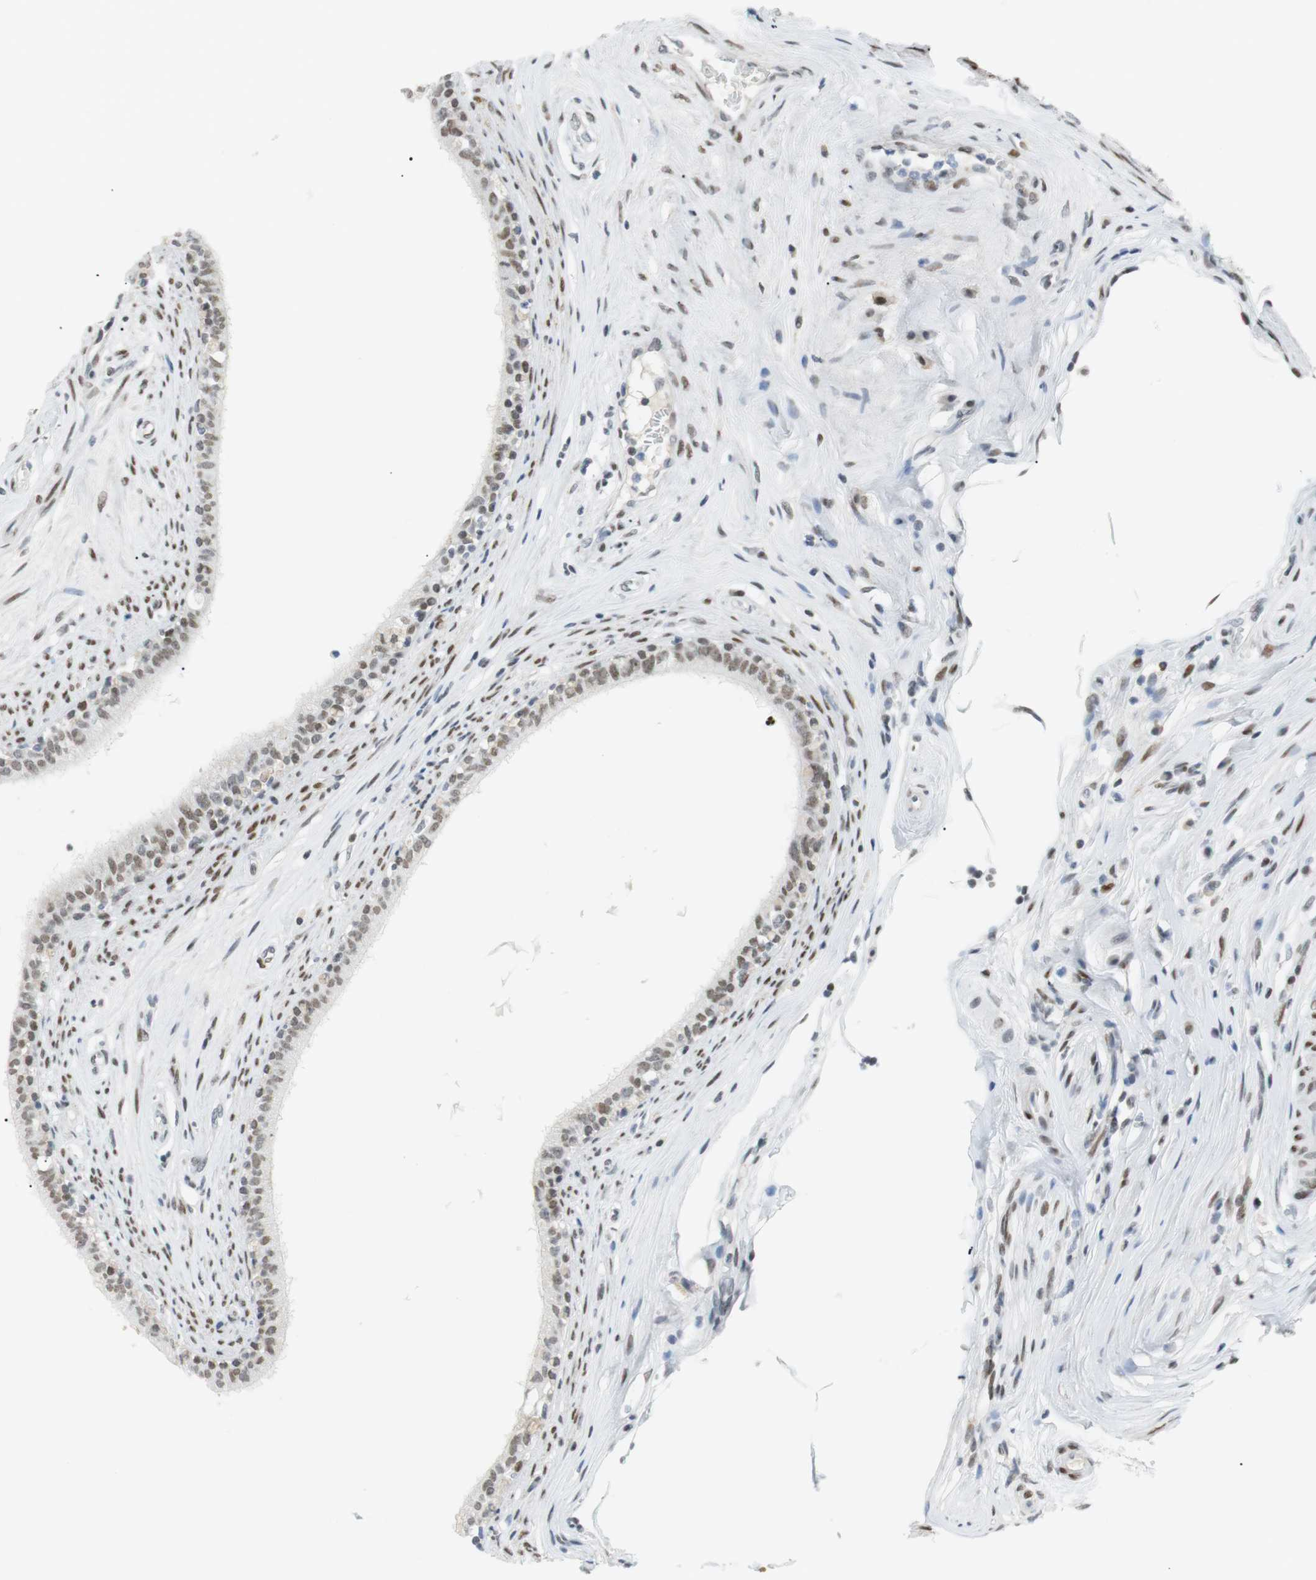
{"staining": {"intensity": "moderate", "quantity": "25%-75%", "location": "nuclear"}, "tissue": "epididymis", "cell_type": "Glandular cells", "image_type": "normal", "snomed": [{"axis": "morphology", "description": "Normal tissue, NOS"}, {"axis": "morphology", "description": "Inflammation, NOS"}, {"axis": "topography", "description": "Epididymis"}], "caption": "A medium amount of moderate nuclear expression is appreciated in approximately 25%-75% of glandular cells in unremarkable epididymis. (DAB (3,3'-diaminobenzidine) IHC with brightfield microscopy, high magnification).", "gene": "BMI1", "patient": {"sex": "male", "age": 84}}